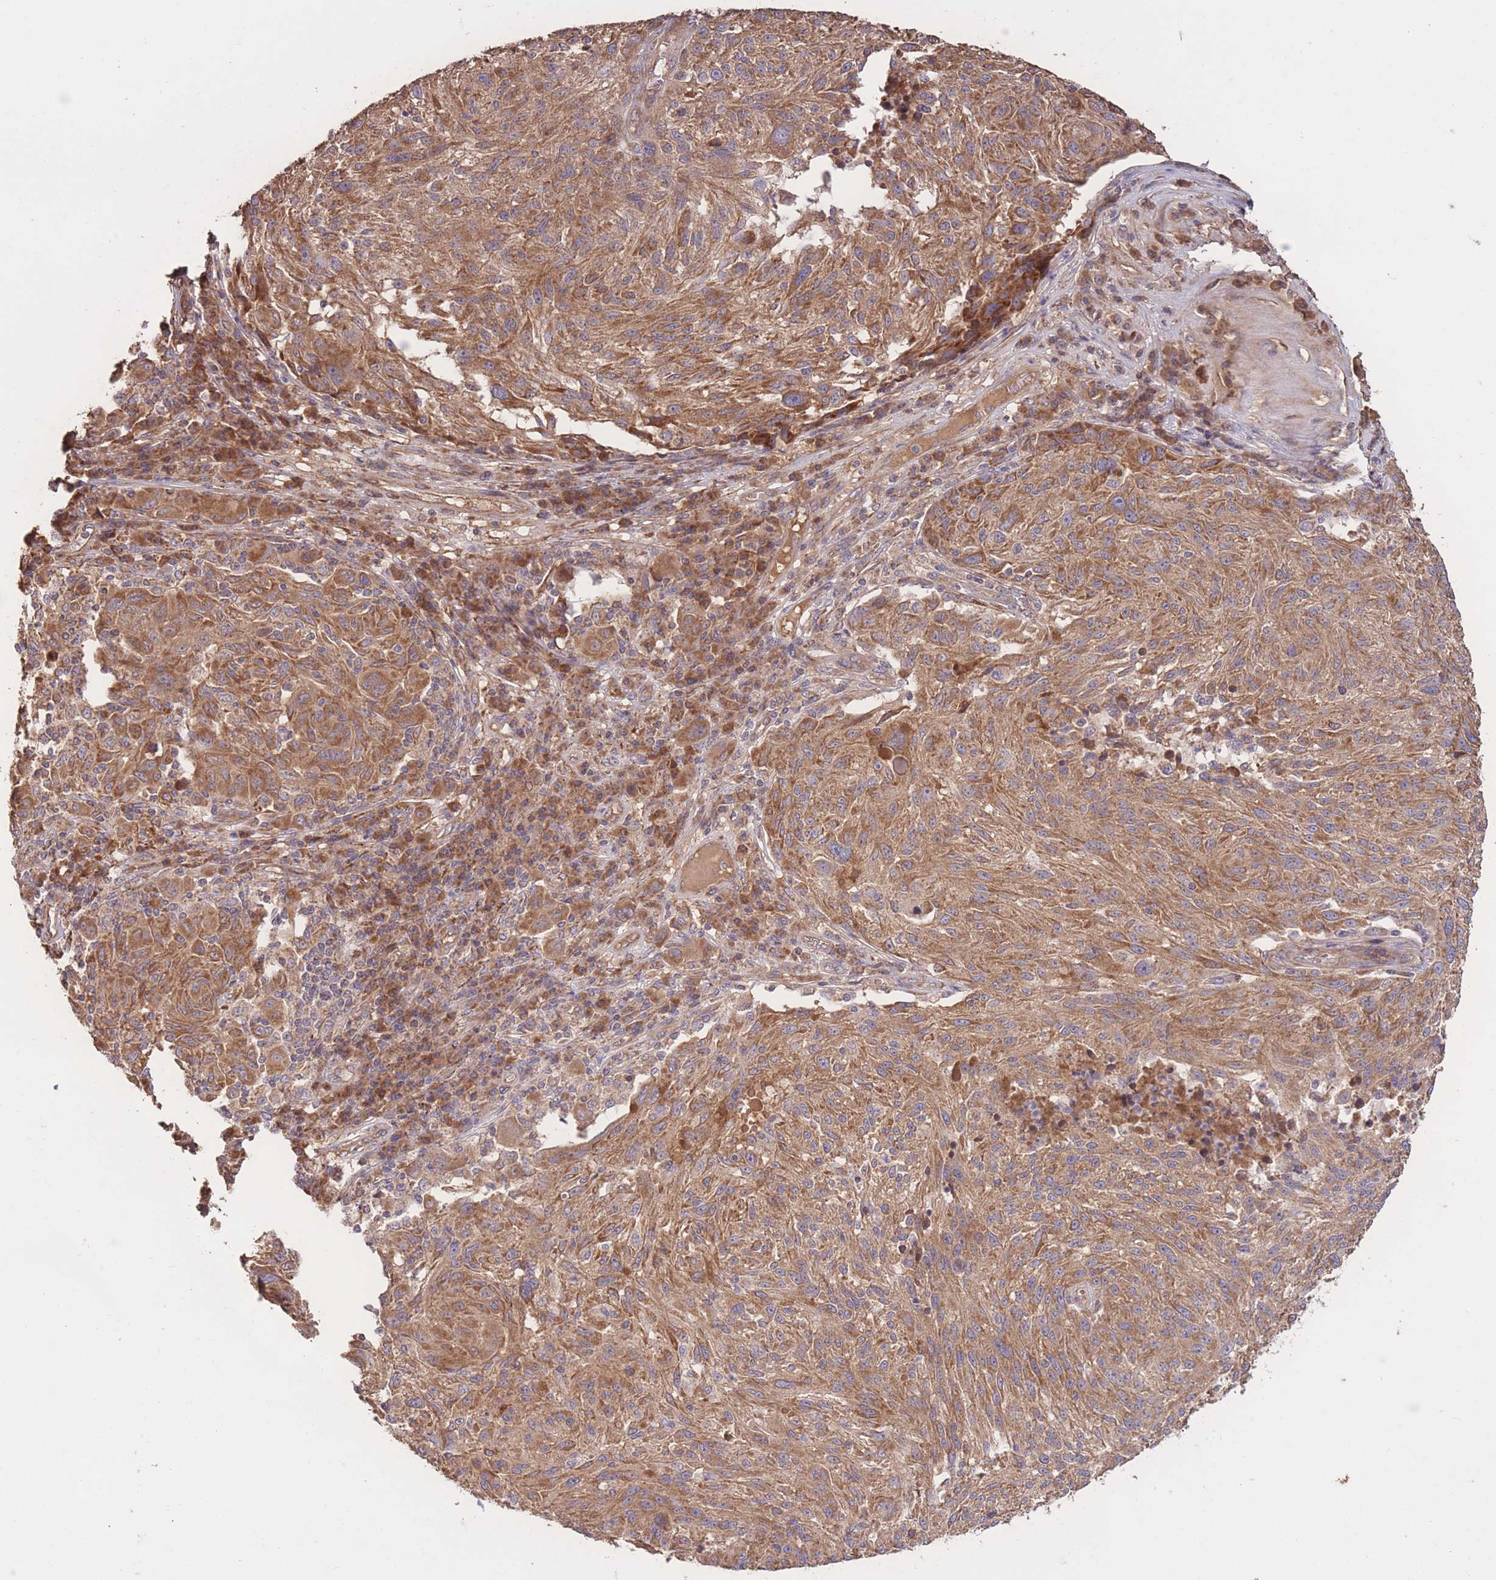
{"staining": {"intensity": "moderate", "quantity": ">75%", "location": "cytoplasmic/membranous"}, "tissue": "melanoma", "cell_type": "Tumor cells", "image_type": "cancer", "snomed": [{"axis": "morphology", "description": "Malignant melanoma, NOS"}, {"axis": "topography", "description": "Skin"}], "caption": "Brown immunohistochemical staining in malignant melanoma shows moderate cytoplasmic/membranous expression in about >75% of tumor cells. The staining was performed using DAB (3,3'-diaminobenzidine) to visualize the protein expression in brown, while the nuclei were stained in blue with hematoxylin (Magnification: 20x).", "gene": "EEF1AKMT1", "patient": {"sex": "male", "age": 53}}